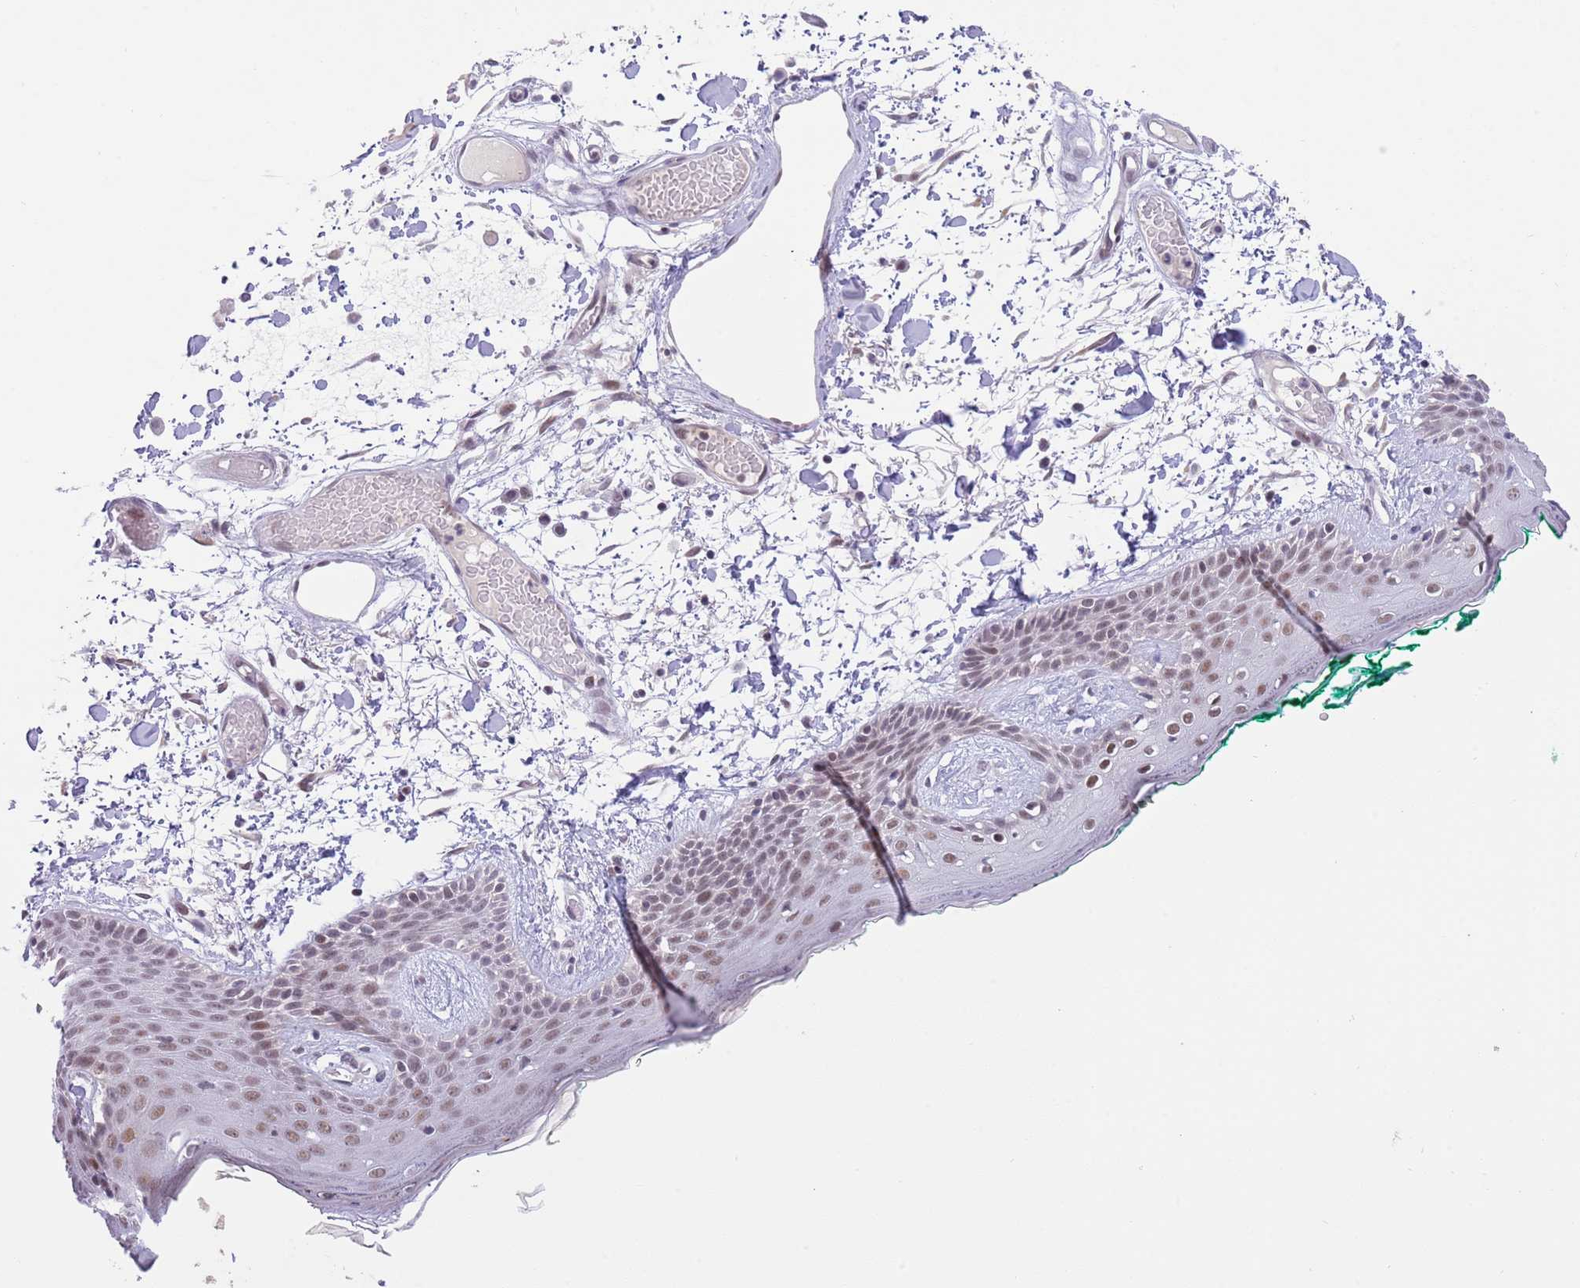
{"staining": {"intensity": "negative", "quantity": "none", "location": "none"}, "tissue": "skin", "cell_type": "Fibroblasts", "image_type": "normal", "snomed": [{"axis": "morphology", "description": "Normal tissue, NOS"}, {"axis": "topography", "description": "Skin"}], "caption": "This is an IHC image of normal skin. There is no positivity in fibroblasts.", "gene": "RFX1", "patient": {"sex": "male", "age": 79}}